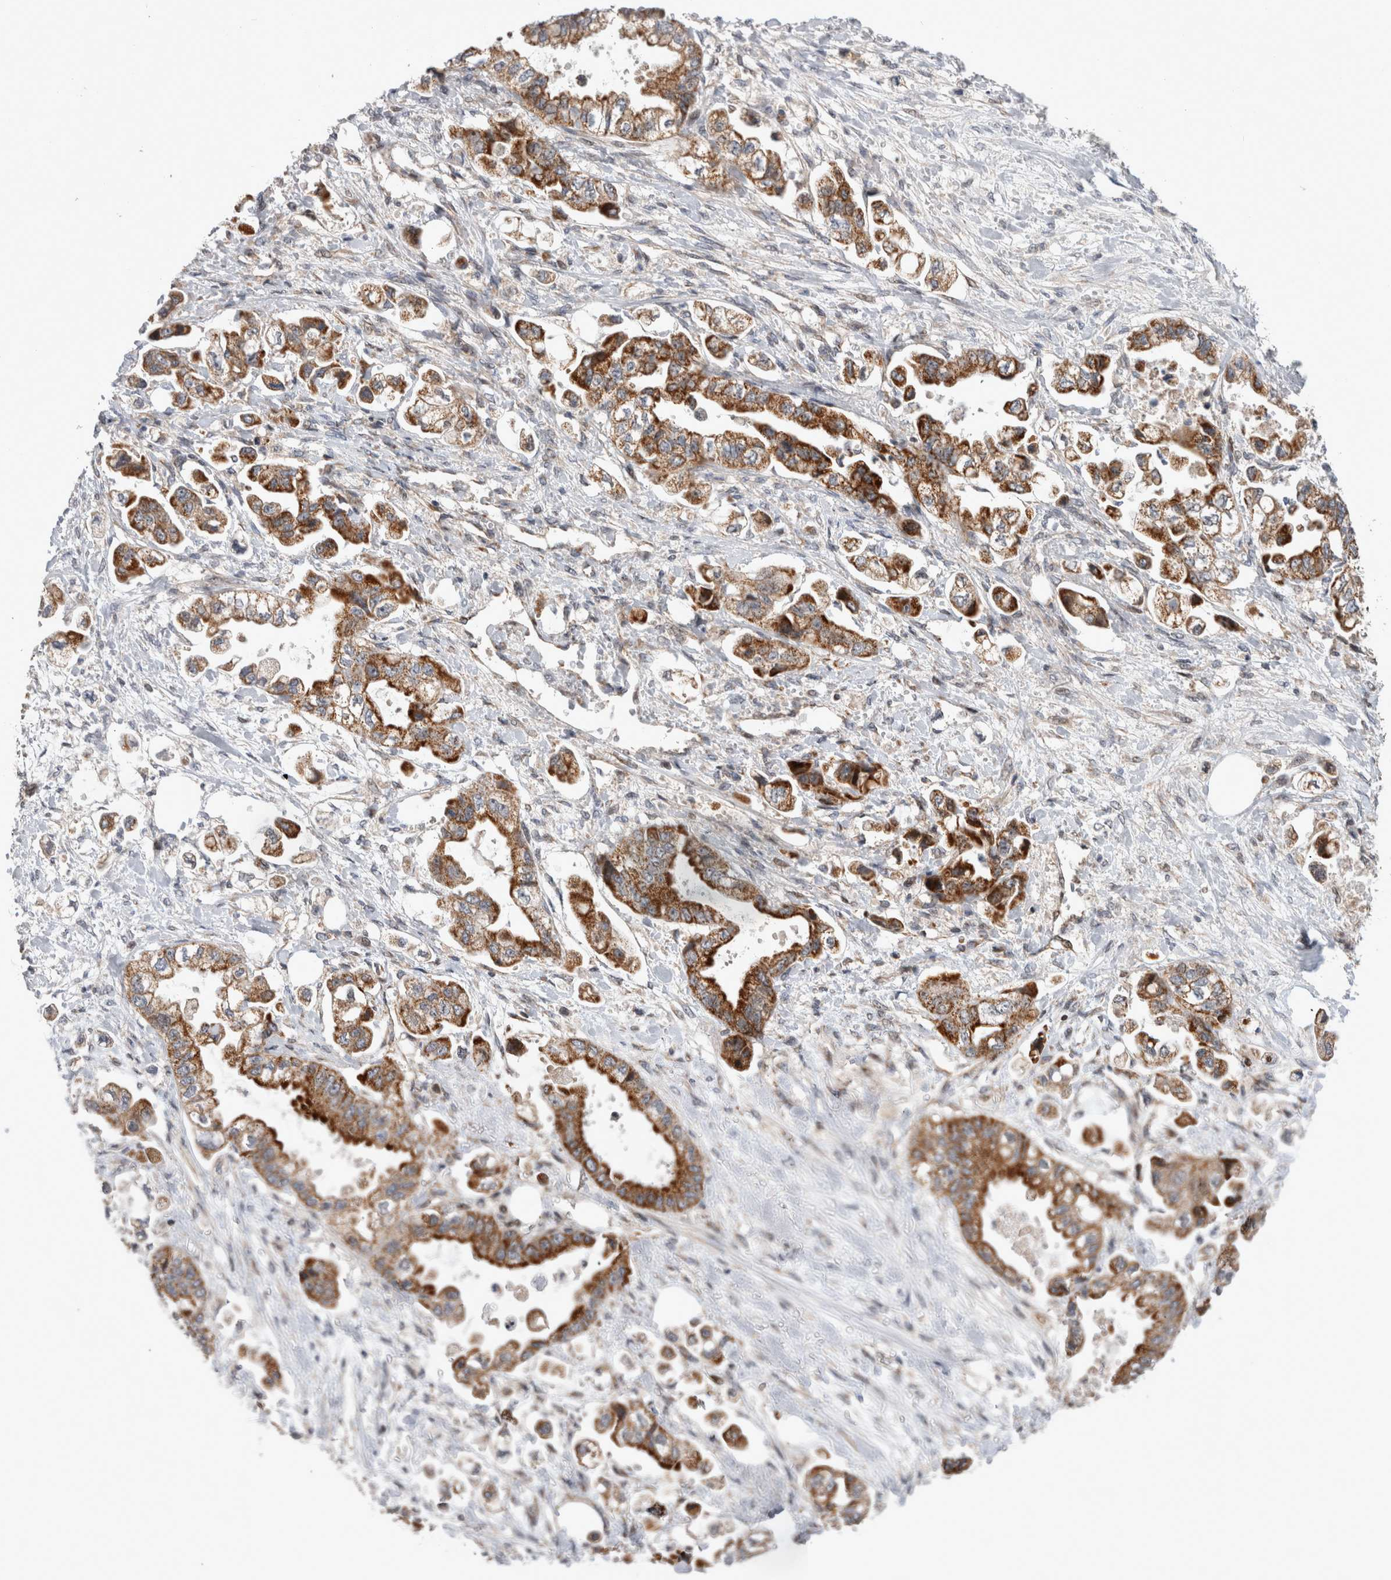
{"staining": {"intensity": "strong", "quantity": ">75%", "location": "cytoplasmic/membranous"}, "tissue": "stomach cancer", "cell_type": "Tumor cells", "image_type": "cancer", "snomed": [{"axis": "morphology", "description": "Adenocarcinoma, NOS"}, {"axis": "topography", "description": "Stomach"}], "caption": "Human adenocarcinoma (stomach) stained with a brown dye exhibits strong cytoplasmic/membranous positive expression in about >75% of tumor cells.", "gene": "MRPL37", "patient": {"sex": "male", "age": 62}}